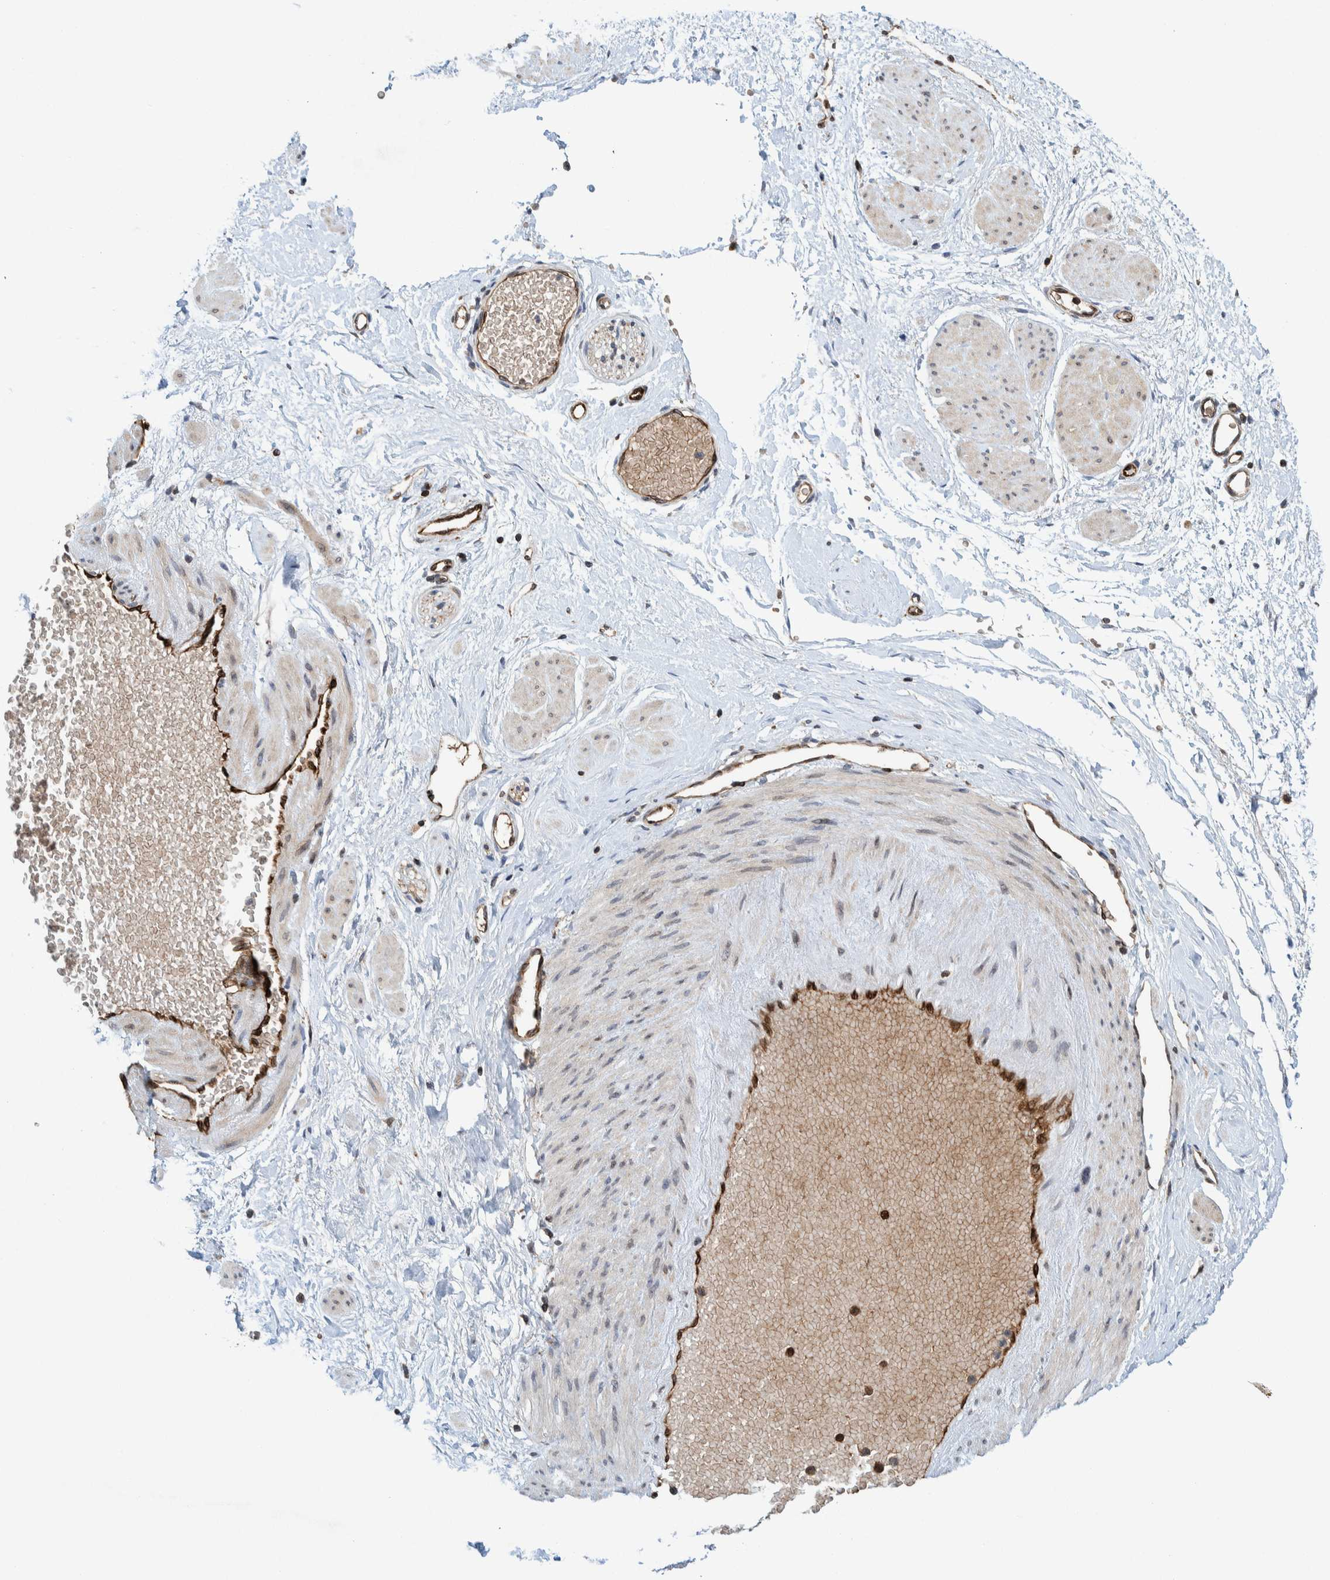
{"staining": {"intensity": "weak", "quantity": ">75%", "location": "cytoplasmic/membranous"}, "tissue": "adipose tissue", "cell_type": "Adipocytes", "image_type": "normal", "snomed": [{"axis": "morphology", "description": "Normal tissue, NOS"}, {"axis": "topography", "description": "Soft tissue"}], "caption": "Immunohistochemistry staining of unremarkable adipose tissue, which reveals low levels of weak cytoplasmic/membranous positivity in approximately >75% of adipocytes indicating weak cytoplasmic/membranous protein expression. The staining was performed using DAB (3,3'-diaminobenzidine) (brown) for protein detection and nuclei were counterstained in hematoxylin (blue).", "gene": "THEM6", "patient": {"sex": "male", "age": 72}}